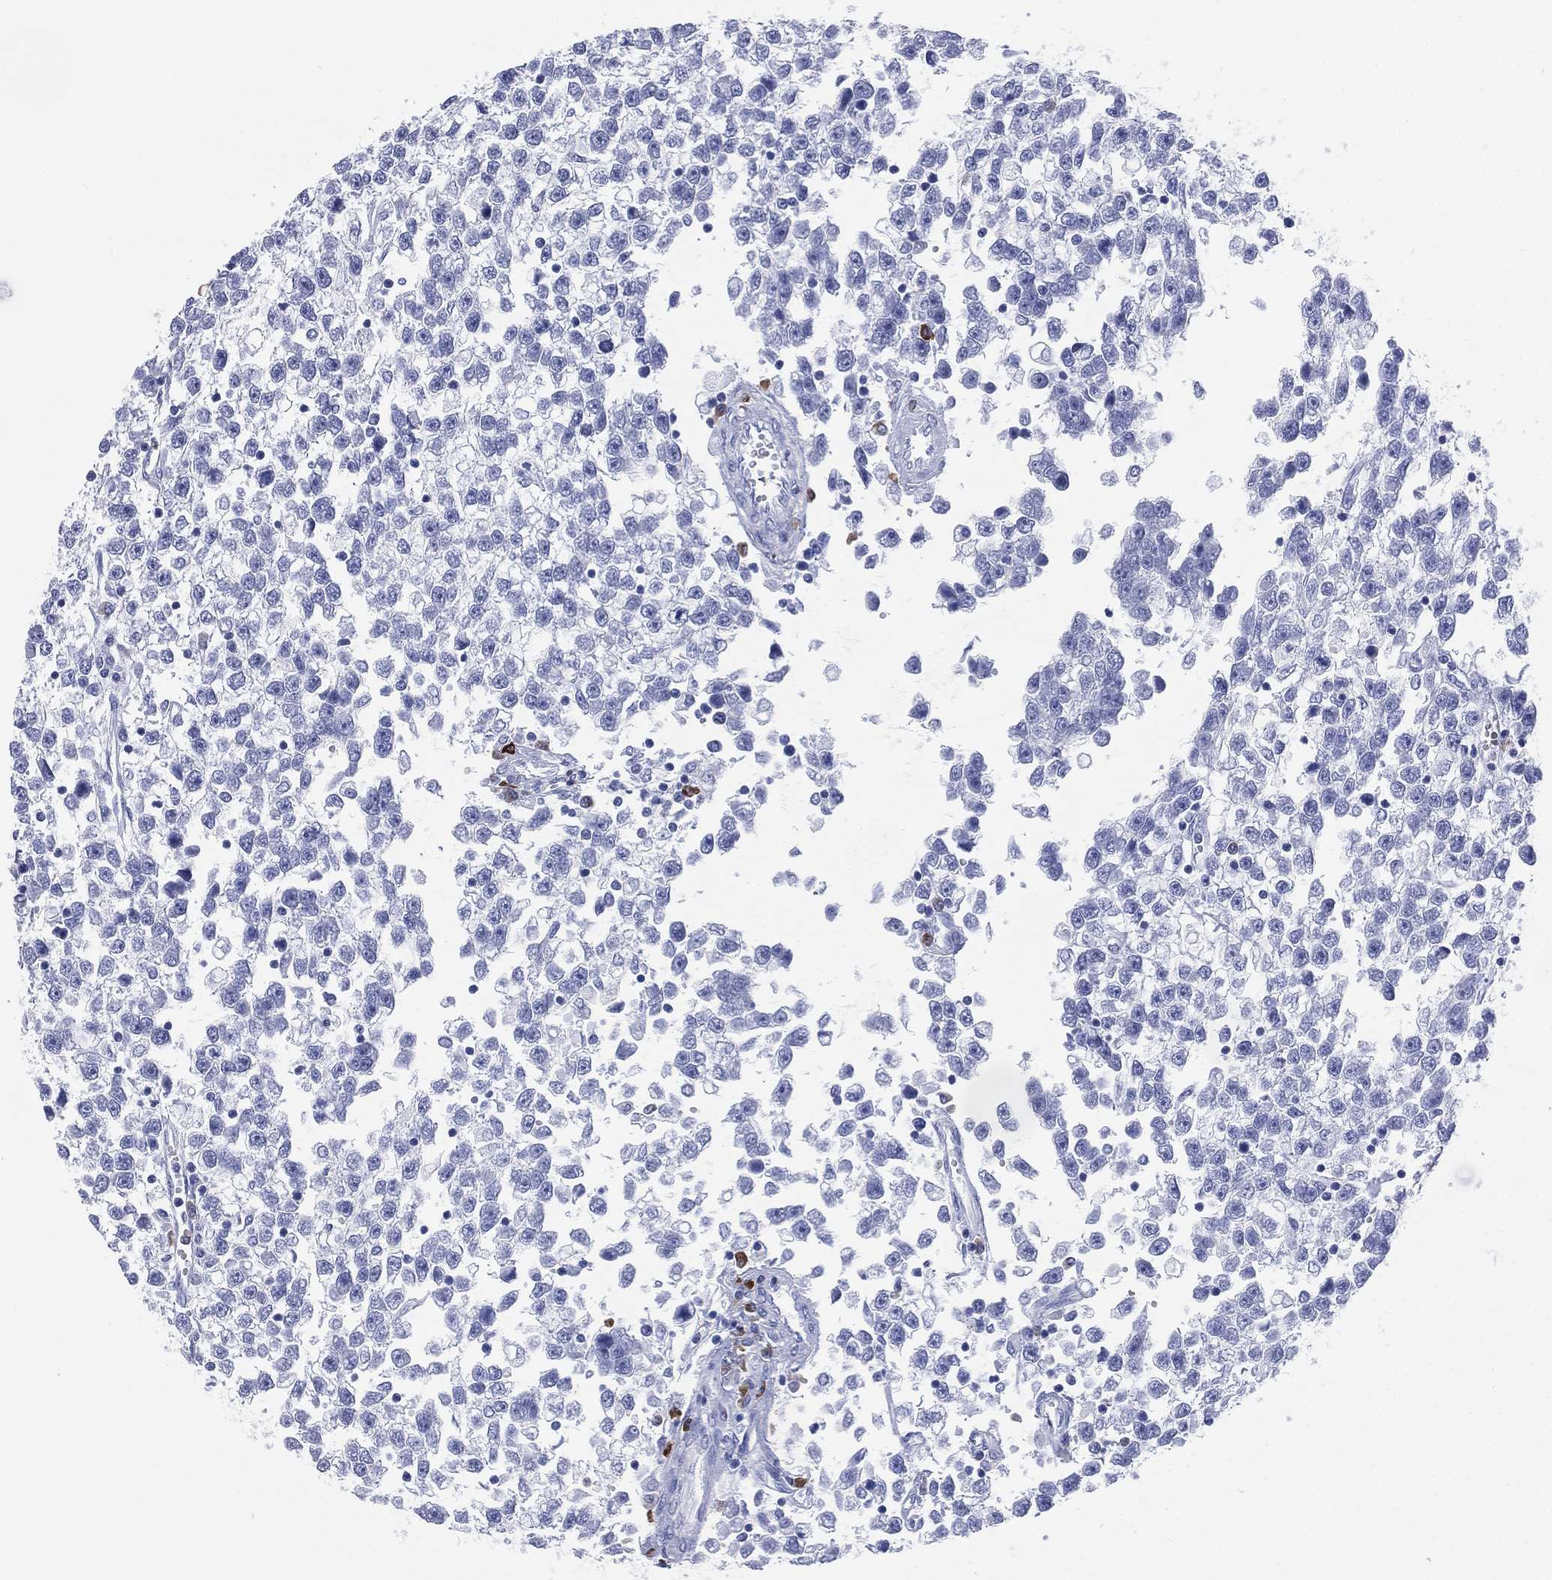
{"staining": {"intensity": "negative", "quantity": "none", "location": "none"}, "tissue": "testis cancer", "cell_type": "Tumor cells", "image_type": "cancer", "snomed": [{"axis": "morphology", "description": "Seminoma, NOS"}, {"axis": "topography", "description": "Testis"}], "caption": "Tumor cells show no significant protein staining in testis cancer (seminoma). (DAB immunohistochemistry with hematoxylin counter stain).", "gene": "CD79A", "patient": {"sex": "male", "age": 34}}